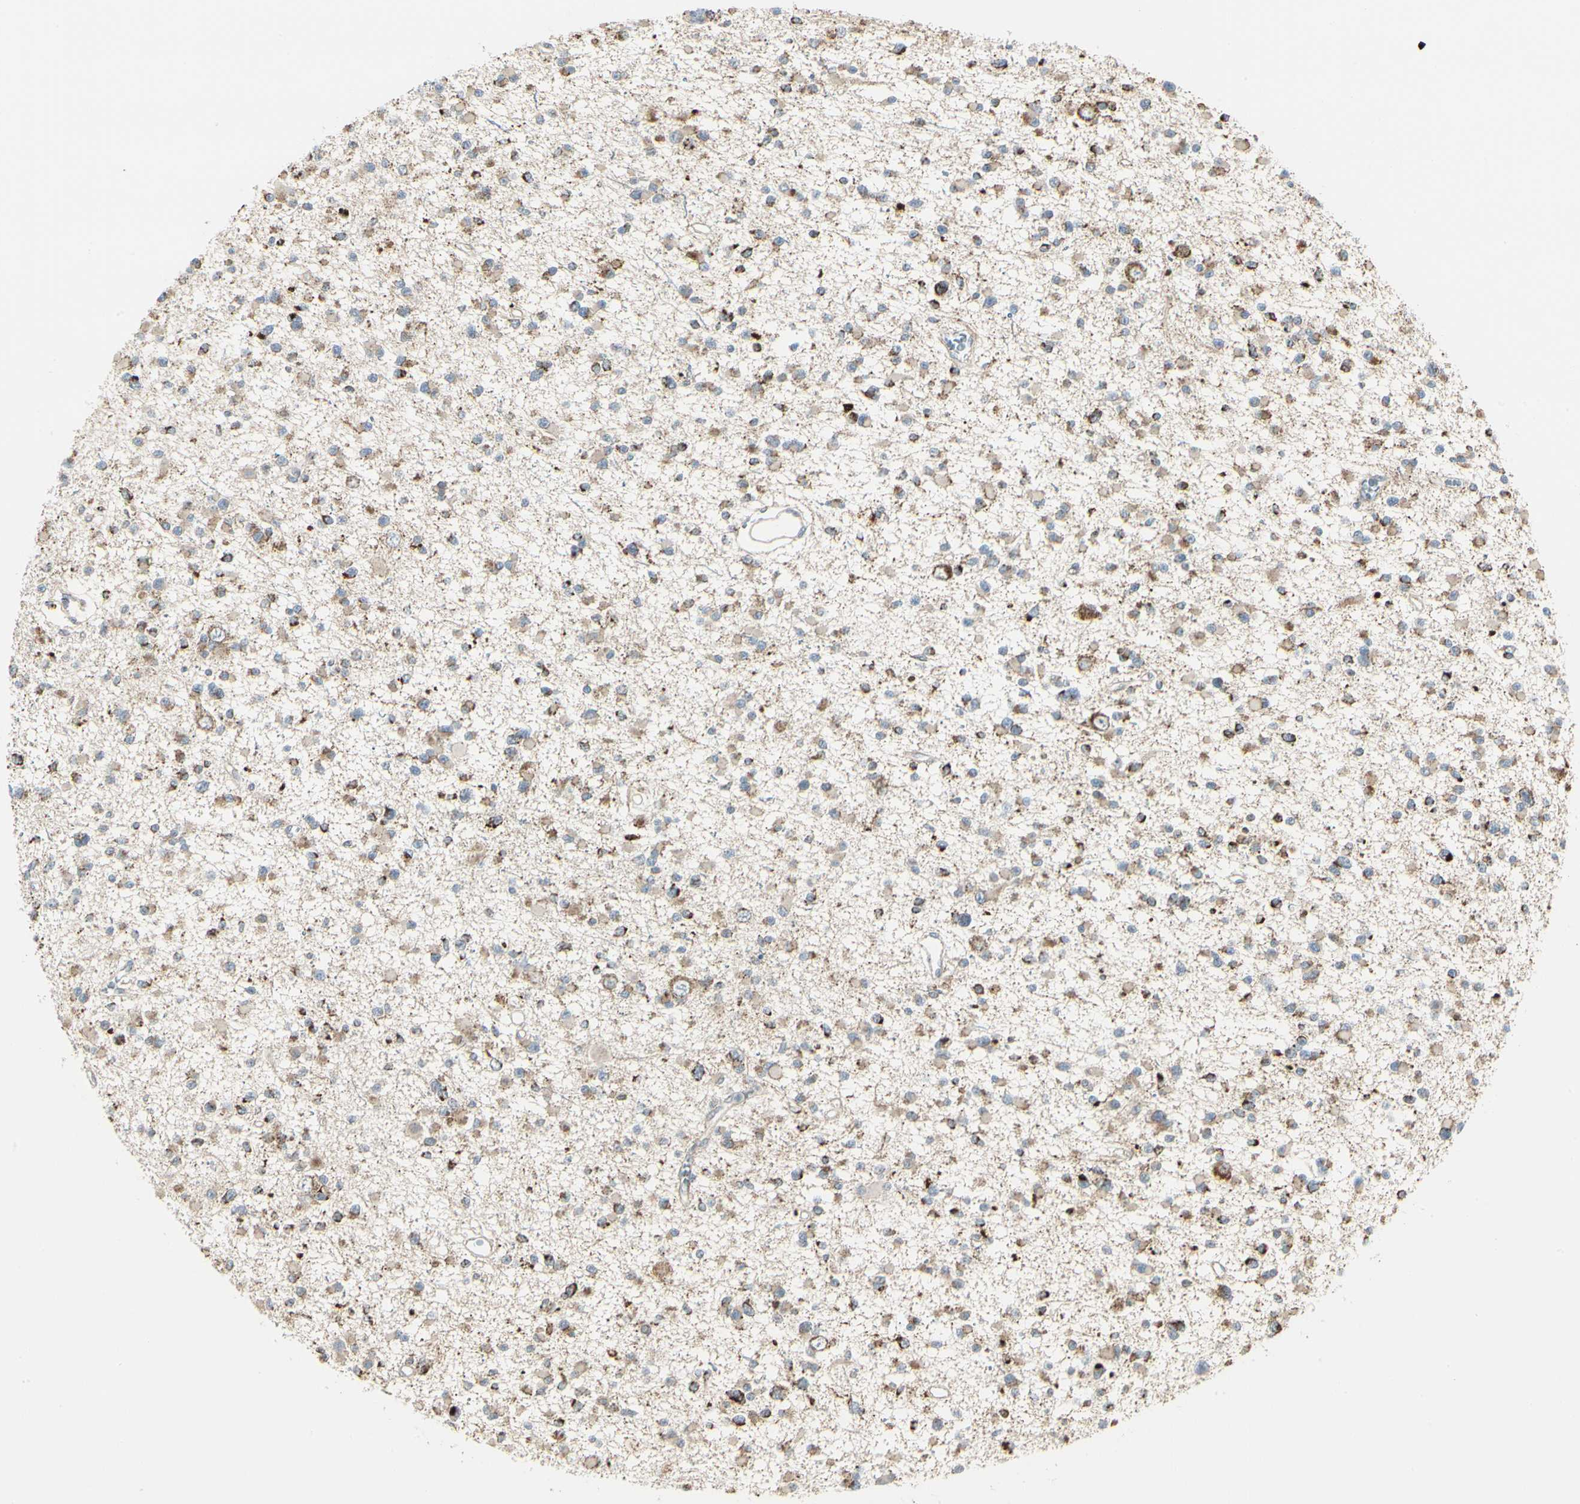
{"staining": {"intensity": "moderate", "quantity": ">75%", "location": "cytoplasmic/membranous"}, "tissue": "glioma", "cell_type": "Tumor cells", "image_type": "cancer", "snomed": [{"axis": "morphology", "description": "Glioma, malignant, Low grade"}, {"axis": "topography", "description": "Brain"}], "caption": "High-magnification brightfield microscopy of malignant low-grade glioma stained with DAB (brown) and counterstained with hematoxylin (blue). tumor cells exhibit moderate cytoplasmic/membranous expression is appreciated in about>75% of cells.", "gene": "ANKS6", "patient": {"sex": "female", "age": 22}}